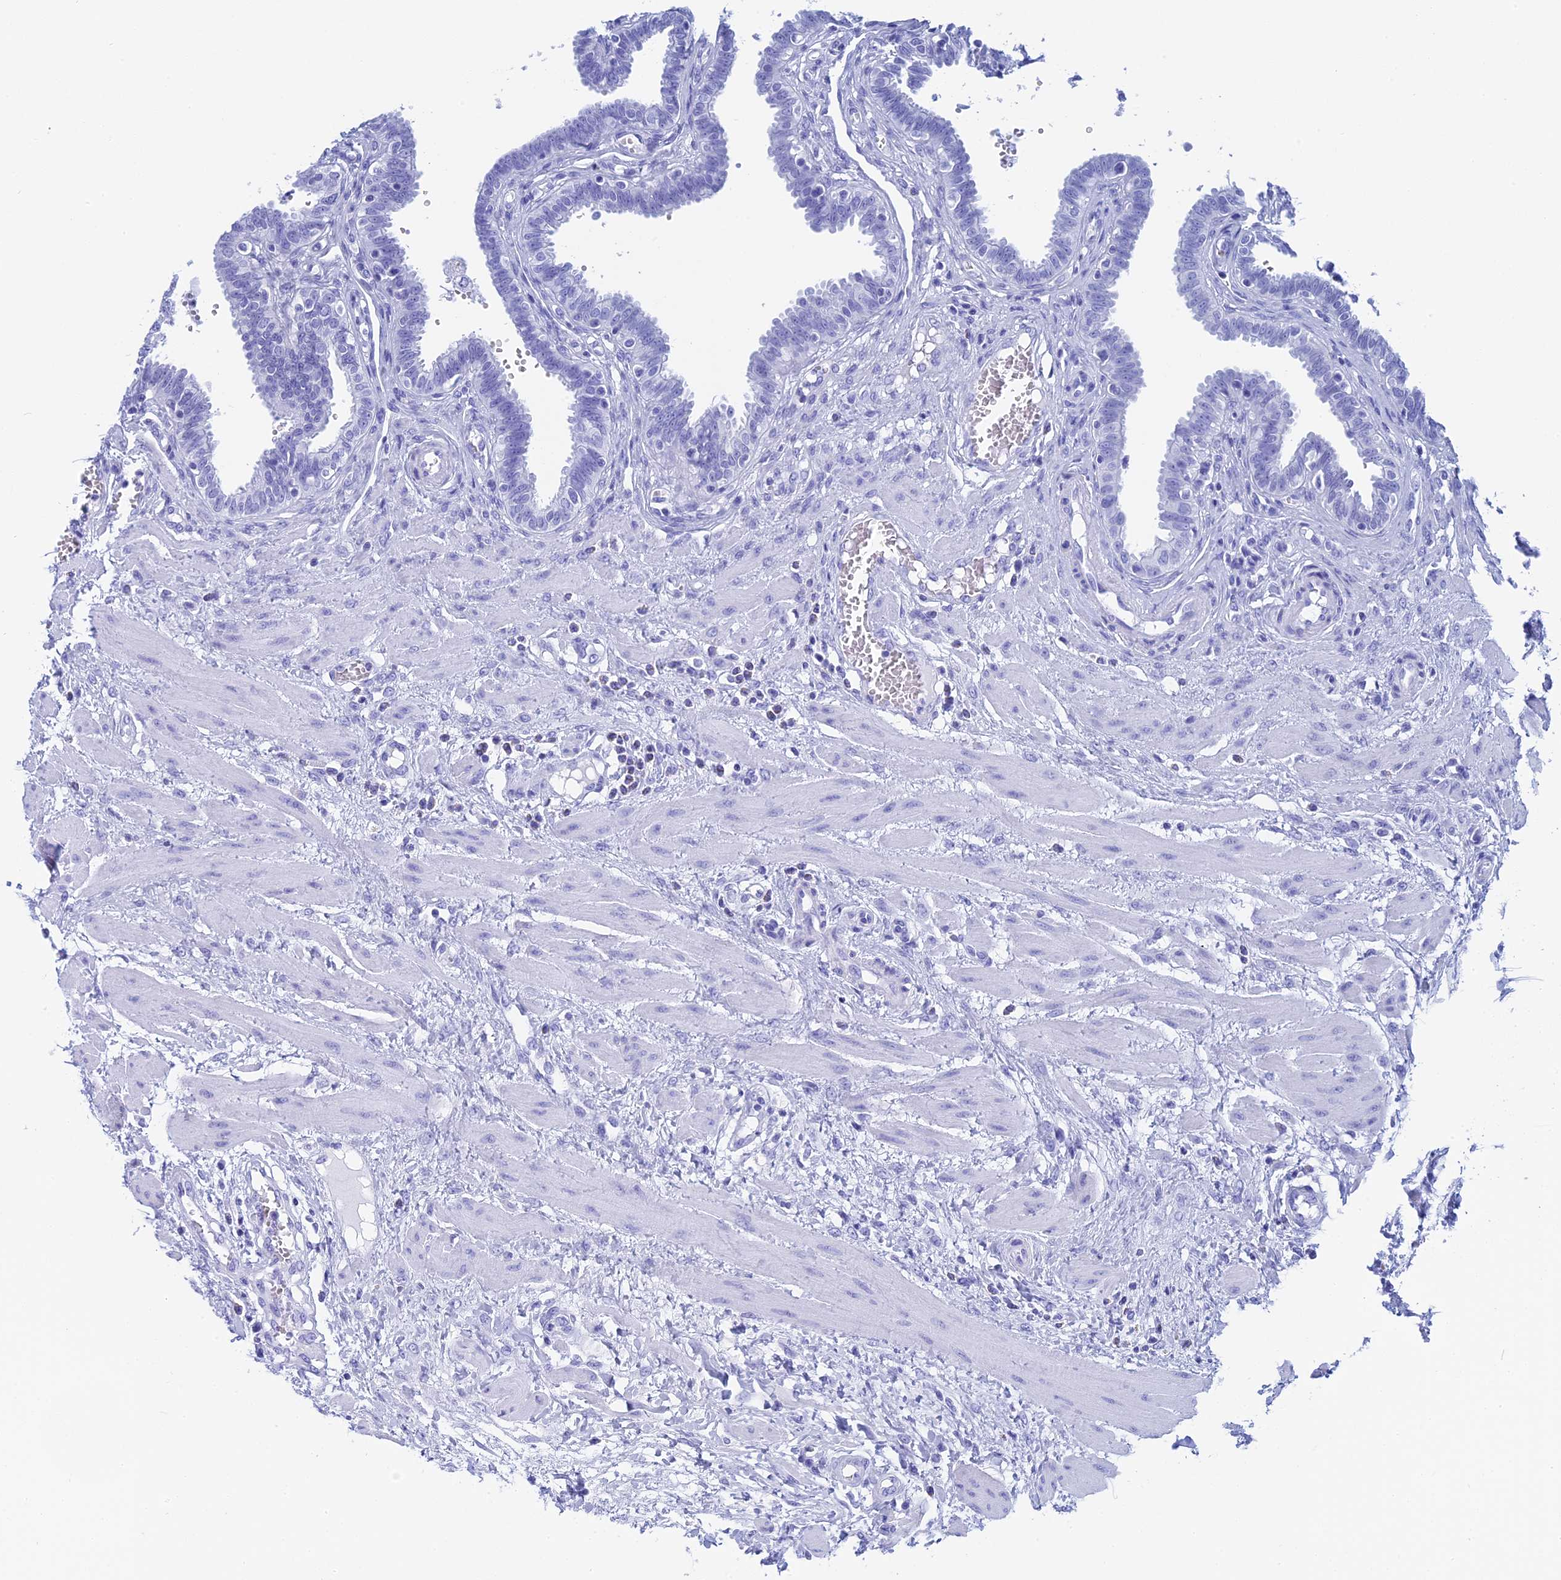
{"staining": {"intensity": "negative", "quantity": "none", "location": "none"}, "tissue": "fallopian tube", "cell_type": "Glandular cells", "image_type": "normal", "snomed": [{"axis": "morphology", "description": "Normal tissue, NOS"}, {"axis": "topography", "description": "Fallopian tube"}], "caption": "Immunohistochemistry photomicrograph of normal human fallopian tube stained for a protein (brown), which displays no staining in glandular cells.", "gene": "TEX101", "patient": {"sex": "female", "age": 32}}